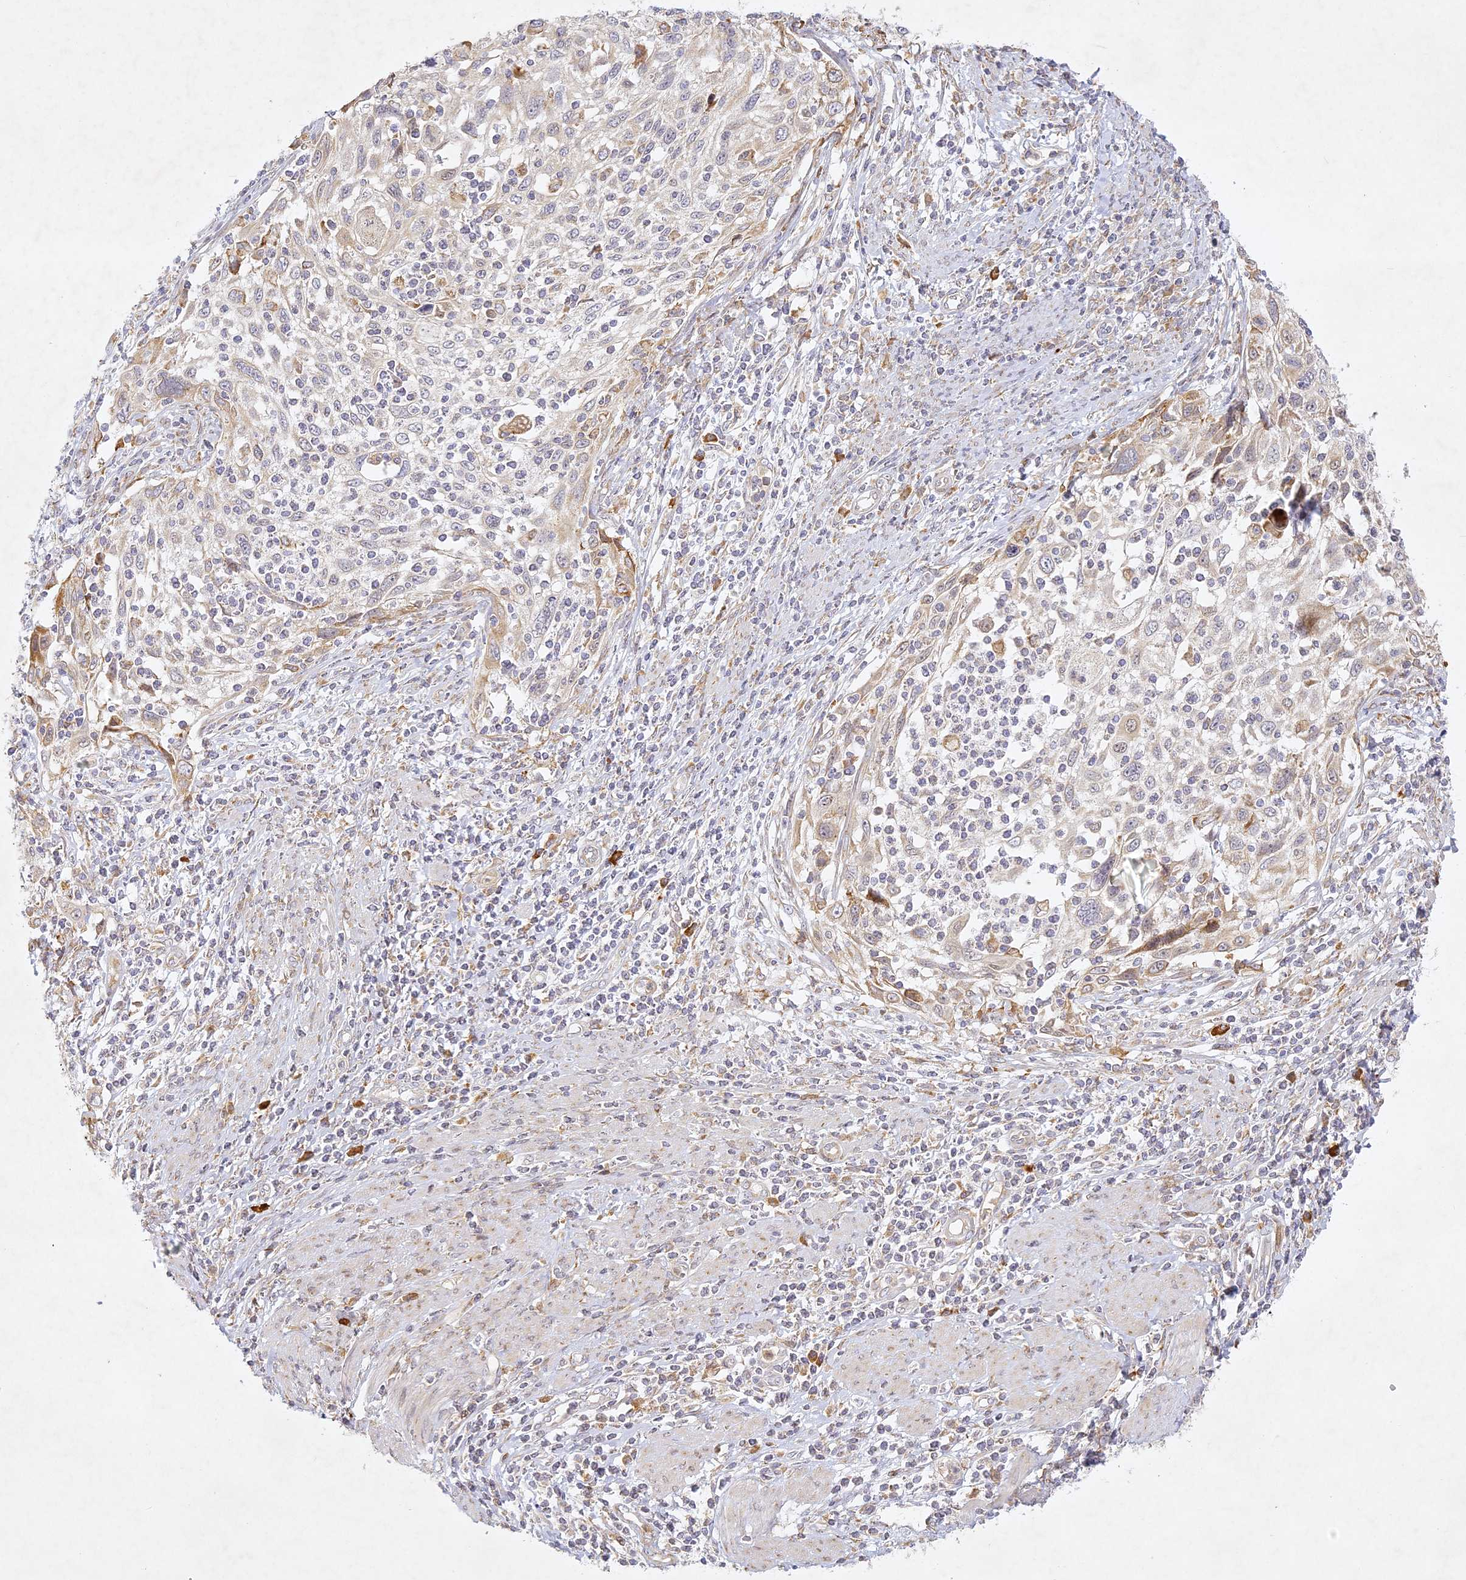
{"staining": {"intensity": "weak", "quantity": "<25%", "location": "cytoplasmic/membranous"}, "tissue": "cervical cancer", "cell_type": "Tumor cells", "image_type": "cancer", "snomed": [{"axis": "morphology", "description": "Squamous cell carcinoma, NOS"}, {"axis": "topography", "description": "Cervix"}], "caption": "Immunohistochemistry histopathology image of neoplastic tissue: human cervical squamous cell carcinoma stained with DAB displays no significant protein positivity in tumor cells.", "gene": "SLC30A5", "patient": {"sex": "female", "age": 70}}